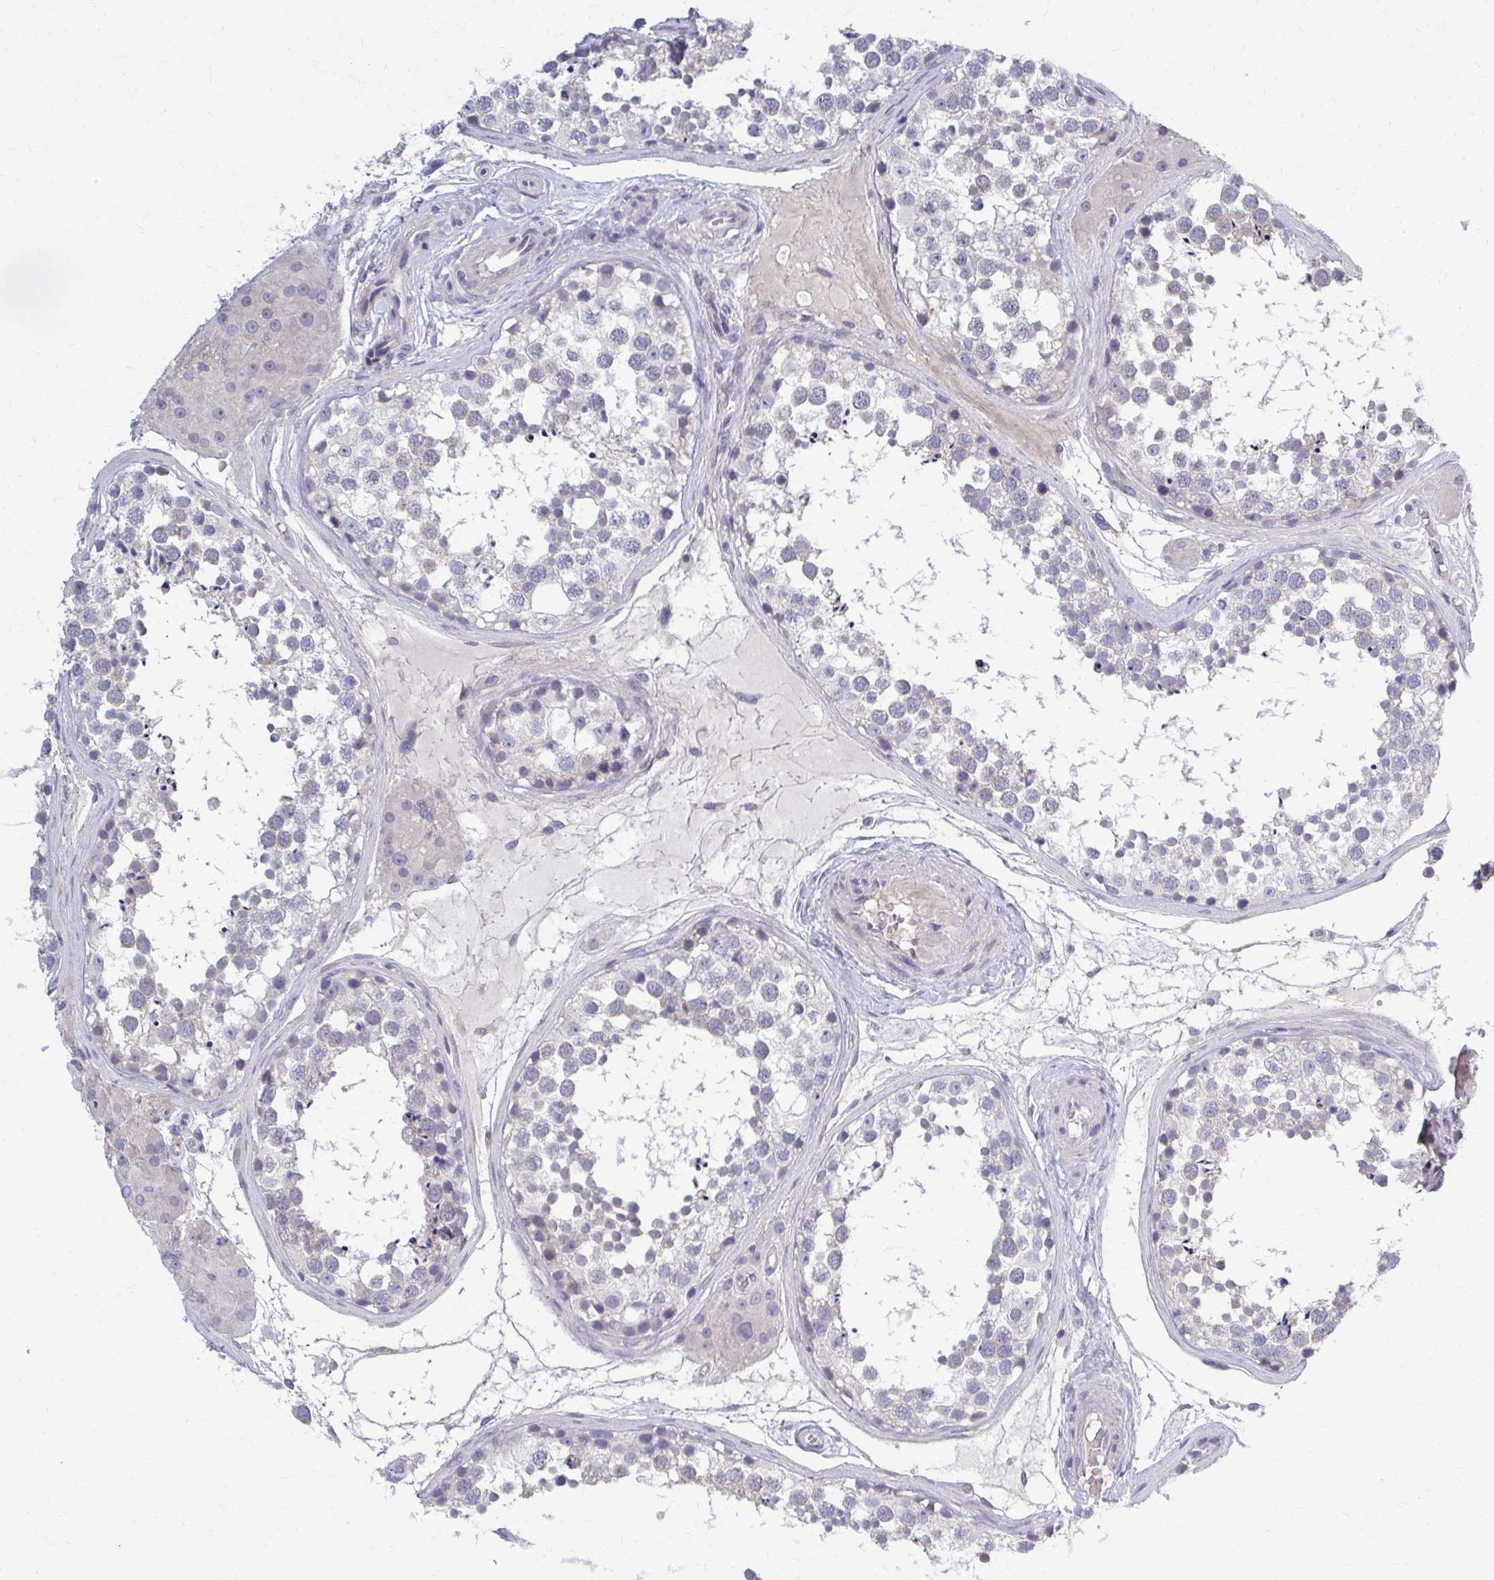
{"staining": {"intensity": "negative", "quantity": "none", "location": "none"}, "tissue": "testis", "cell_type": "Cells in seminiferous ducts", "image_type": "normal", "snomed": [{"axis": "morphology", "description": "Normal tissue, NOS"}, {"axis": "morphology", "description": "Seminoma, NOS"}, {"axis": "topography", "description": "Testis"}], "caption": "High magnification brightfield microscopy of normal testis stained with DAB (brown) and counterstained with hematoxylin (blue): cells in seminiferous ducts show no significant staining. (Stains: DAB (3,3'-diaminobenzidine) immunohistochemistry (IHC) with hematoxylin counter stain, Microscopy: brightfield microscopy at high magnification).", "gene": "MCRIP2", "patient": {"sex": "male", "age": 65}}